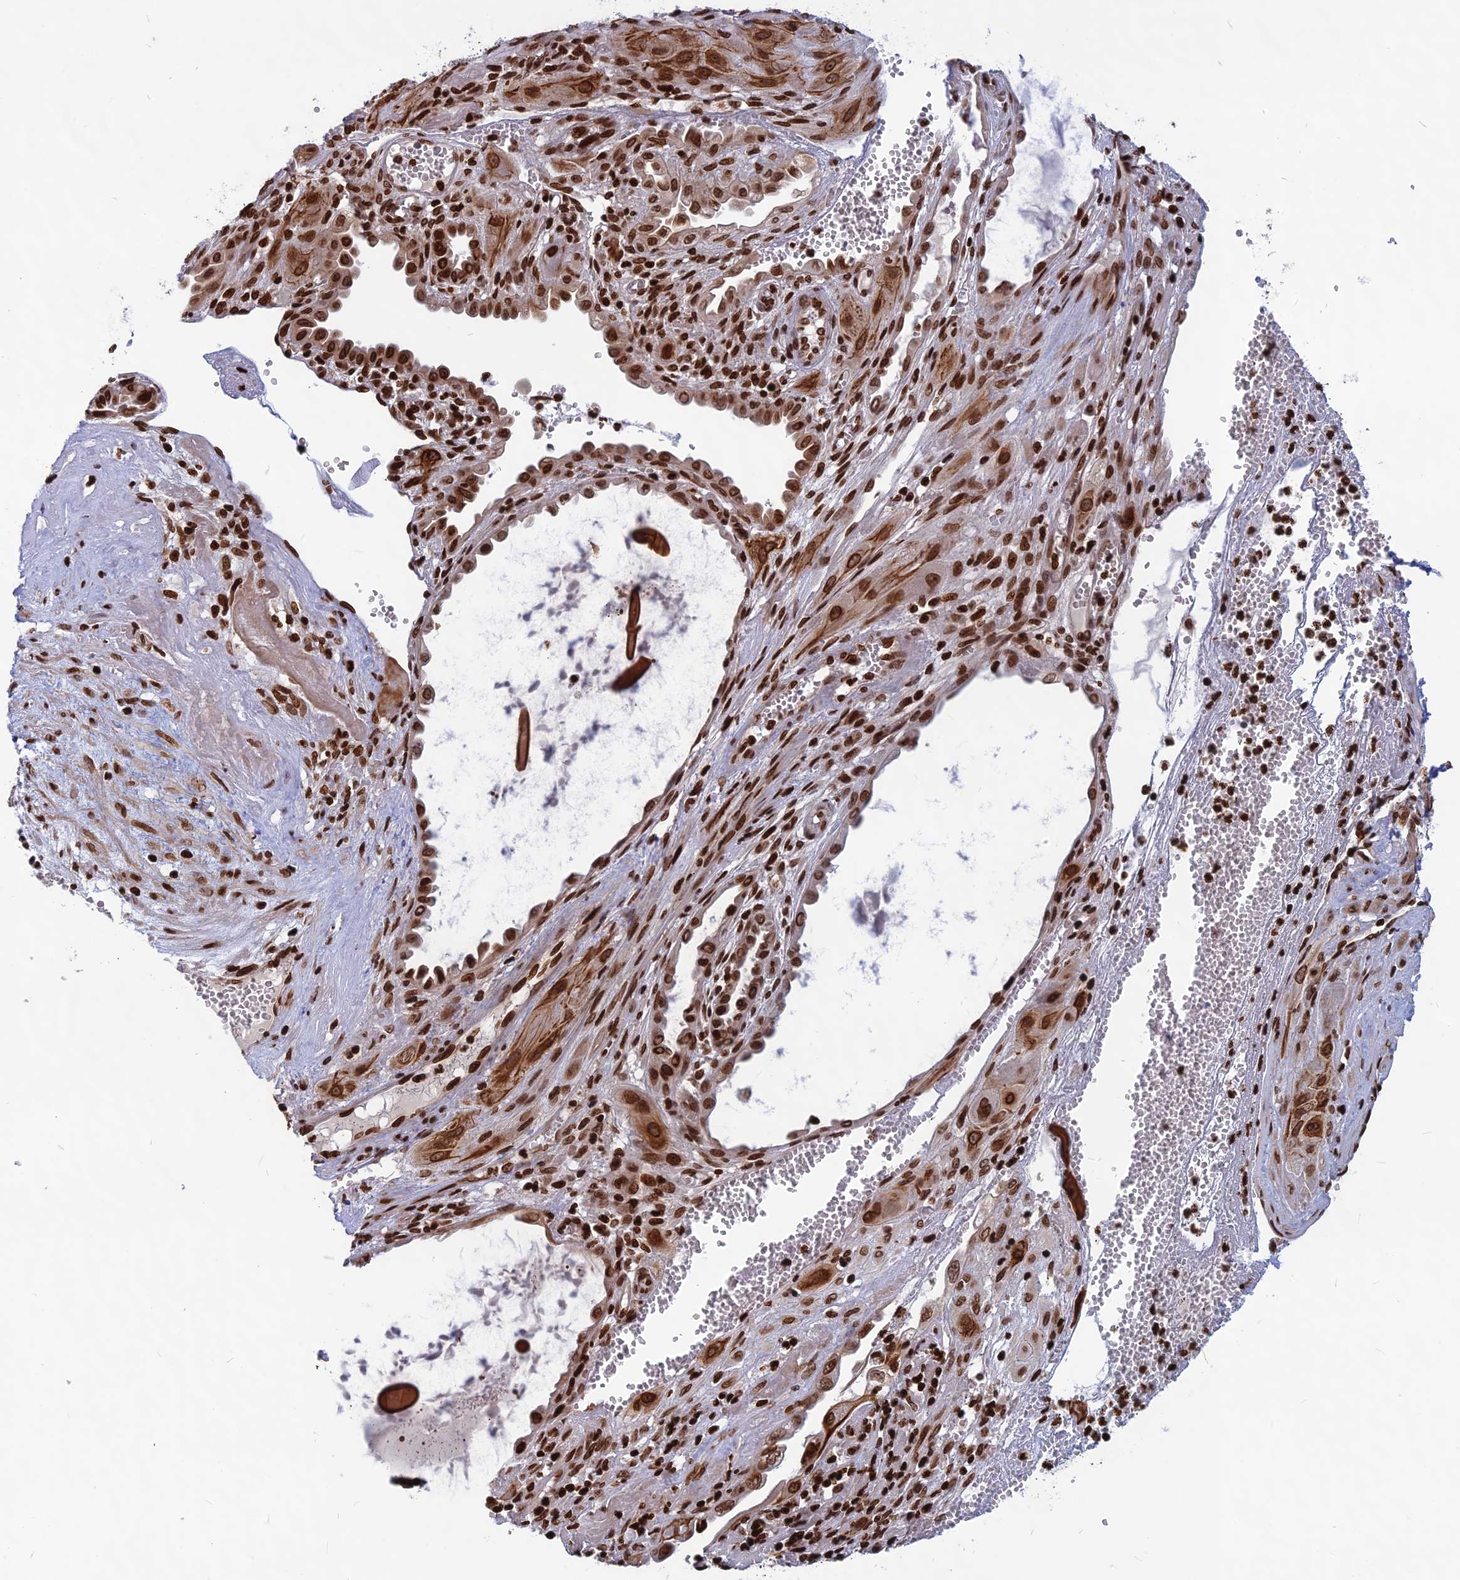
{"staining": {"intensity": "strong", "quantity": ">75%", "location": "nuclear"}, "tissue": "cervical cancer", "cell_type": "Tumor cells", "image_type": "cancer", "snomed": [{"axis": "morphology", "description": "Squamous cell carcinoma, NOS"}, {"axis": "topography", "description": "Cervix"}], "caption": "Immunohistochemical staining of human cervical cancer shows high levels of strong nuclear expression in approximately >75% of tumor cells.", "gene": "TET2", "patient": {"sex": "female", "age": 34}}